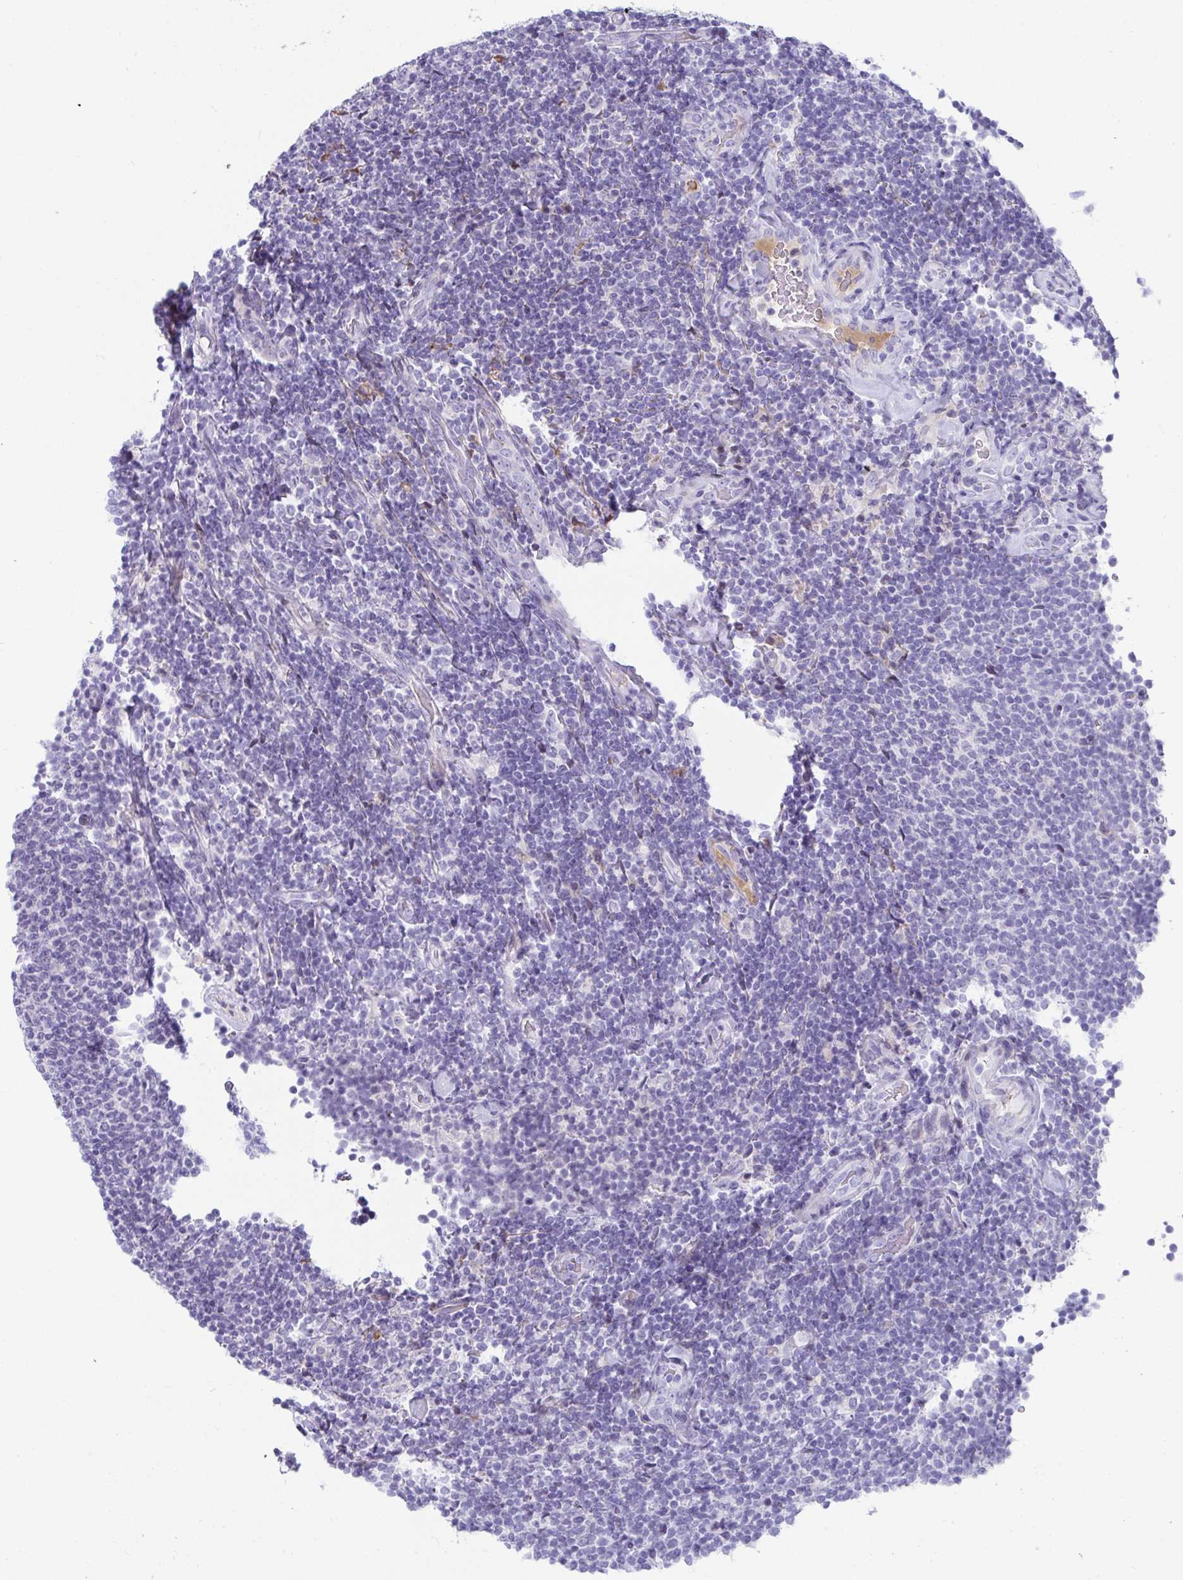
{"staining": {"intensity": "negative", "quantity": "none", "location": "none"}, "tissue": "lymphoma", "cell_type": "Tumor cells", "image_type": "cancer", "snomed": [{"axis": "morphology", "description": "Malignant lymphoma, non-Hodgkin's type, Low grade"}, {"axis": "topography", "description": "Lymph node"}], "caption": "Human low-grade malignant lymphoma, non-Hodgkin's type stained for a protein using immunohistochemistry demonstrates no positivity in tumor cells.", "gene": "NPY", "patient": {"sex": "male", "age": 52}}